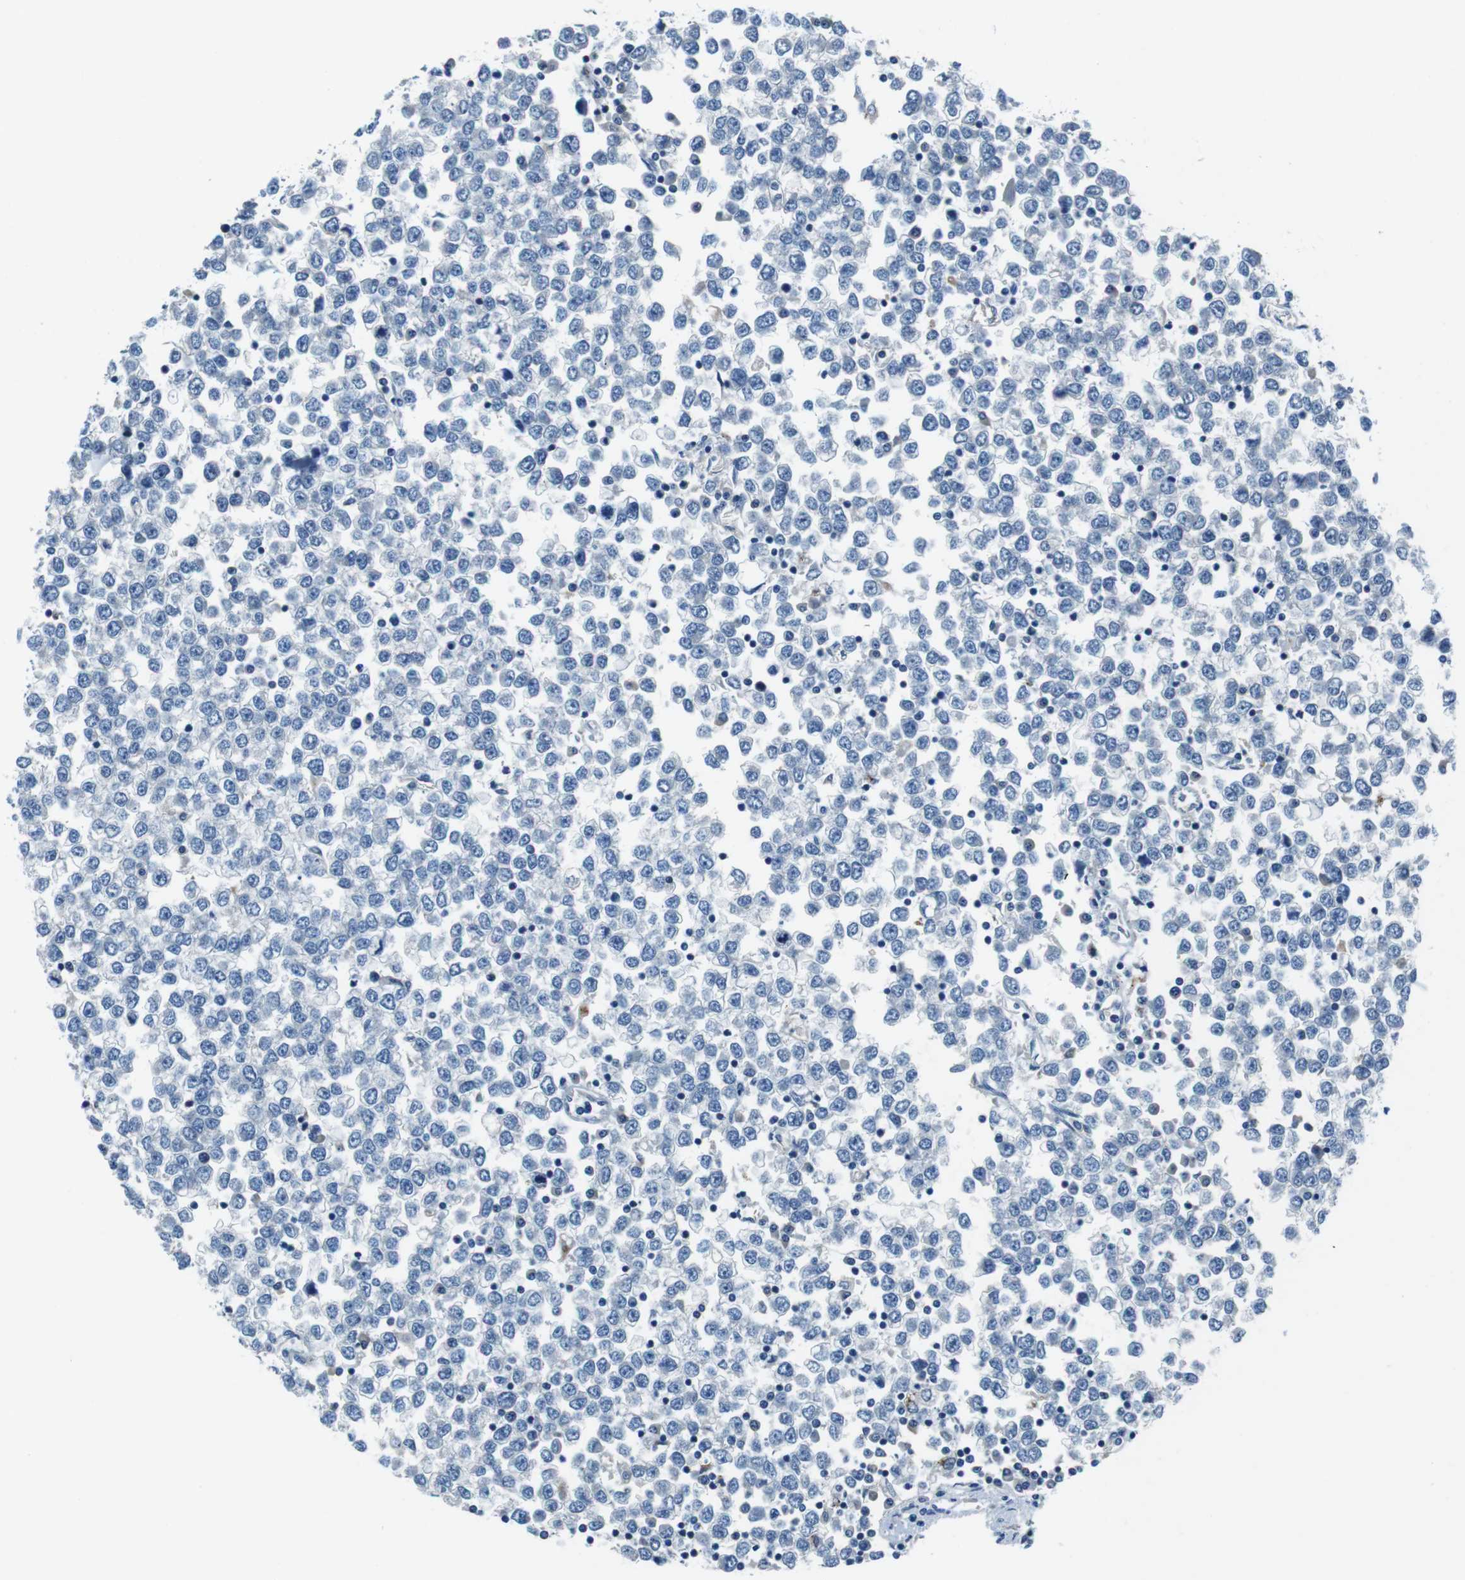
{"staining": {"intensity": "negative", "quantity": "none", "location": "none"}, "tissue": "testis cancer", "cell_type": "Tumor cells", "image_type": "cancer", "snomed": [{"axis": "morphology", "description": "Seminoma, NOS"}, {"axis": "topography", "description": "Testis"}], "caption": "This is a histopathology image of immunohistochemistry (IHC) staining of testis cancer, which shows no positivity in tumor cells.", "gene": "TULP3", "patient": {"sex": "male", "age": 65}}